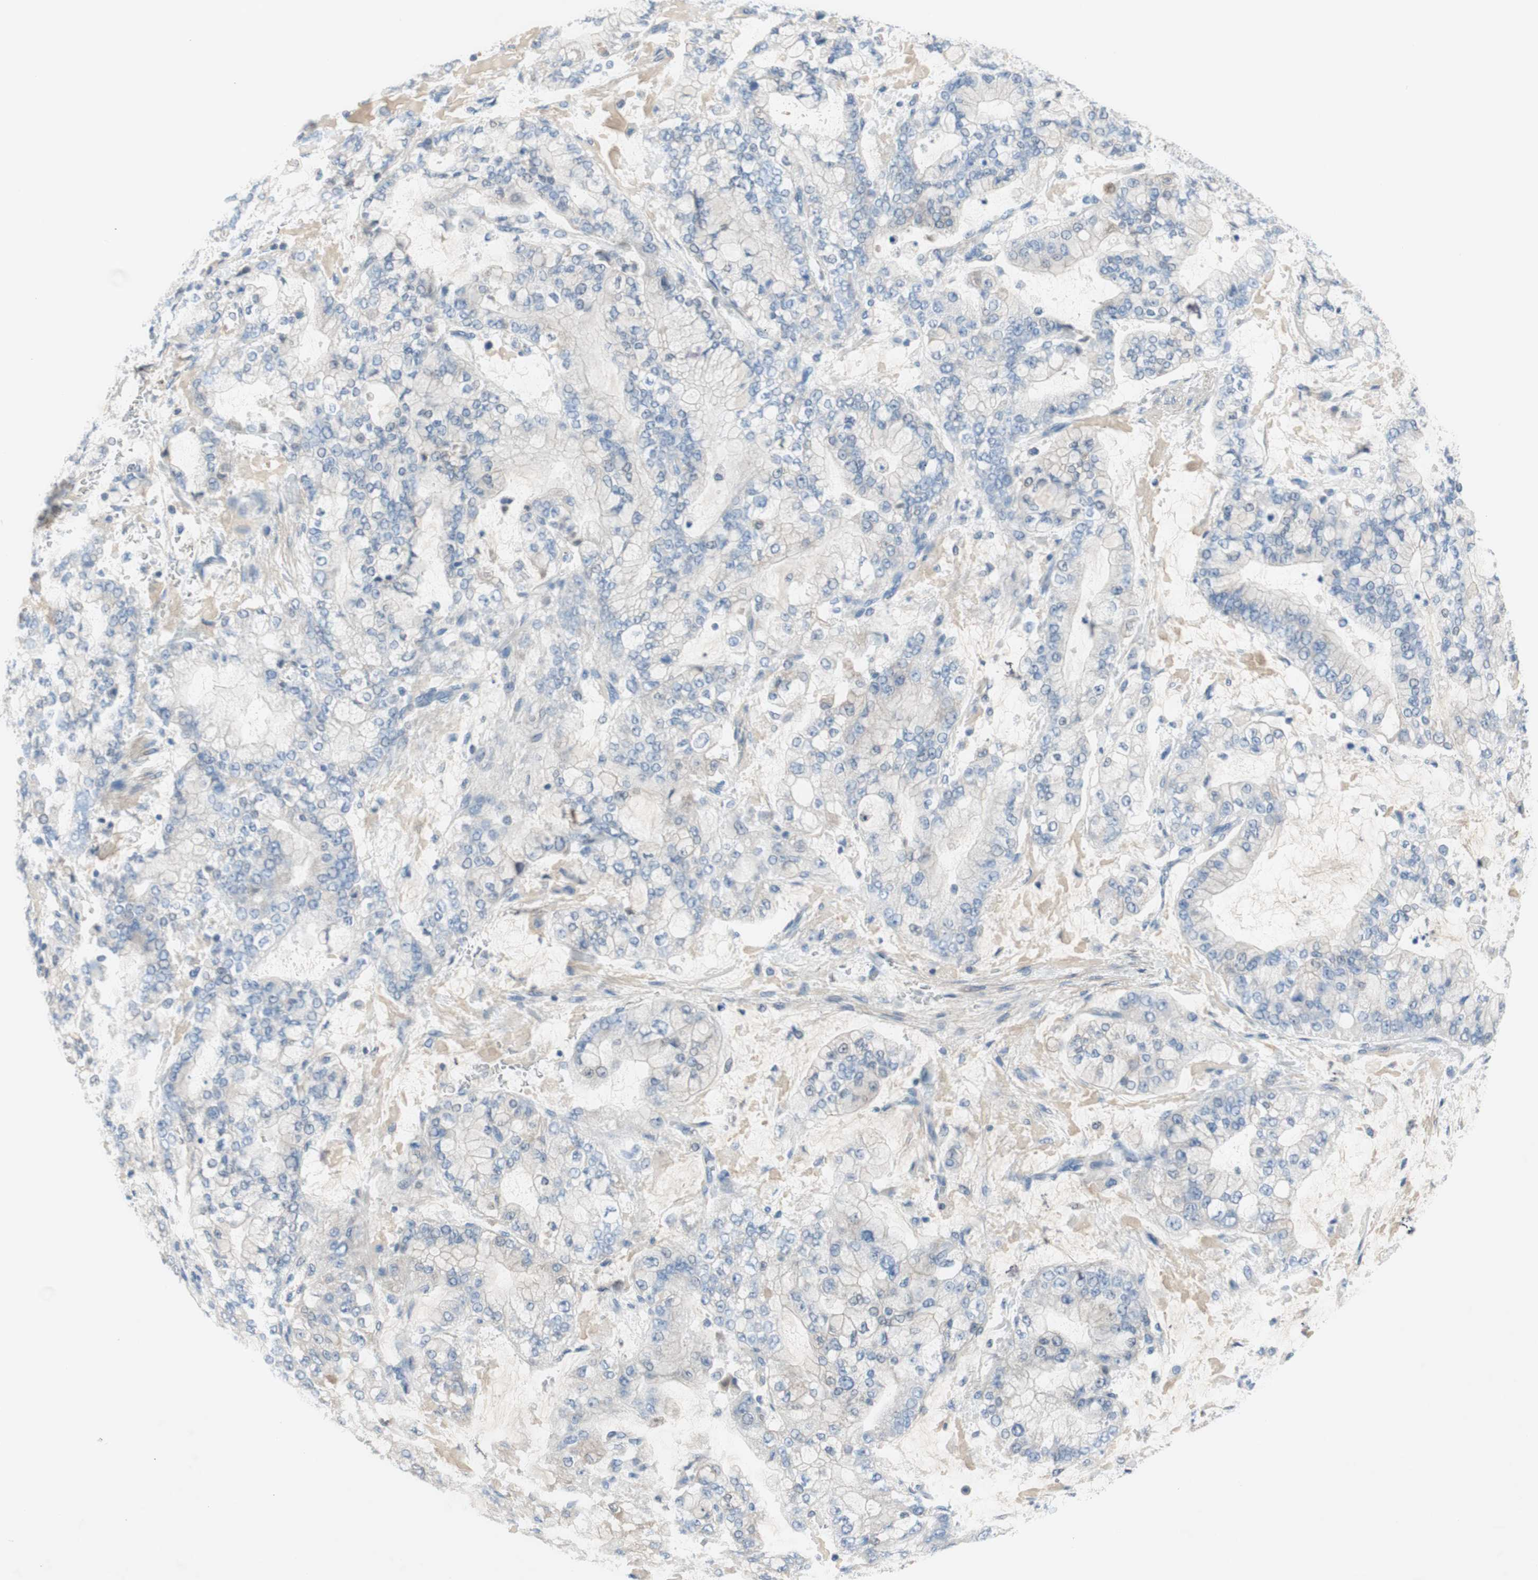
{"staining": {"intensity": "weak", "quantity": "<25%", "location": "cytoplasmic/membranous"}, "tissue": "stomach cancer", "cell_type": "Tumor cells", "image_type": "cancer", "snomed": [{"axis": "morphology", "description": "Adenocarcinoma, NOS"}, {"axis": "topography", "description": "Stomach"}], "caption": "This is an immunohistochemistry image of adenocarcinoma (stomach). There is no expression in tumor cells.", "gene": "FDFT1", "patient": {"sex": "male", "age": 76}}